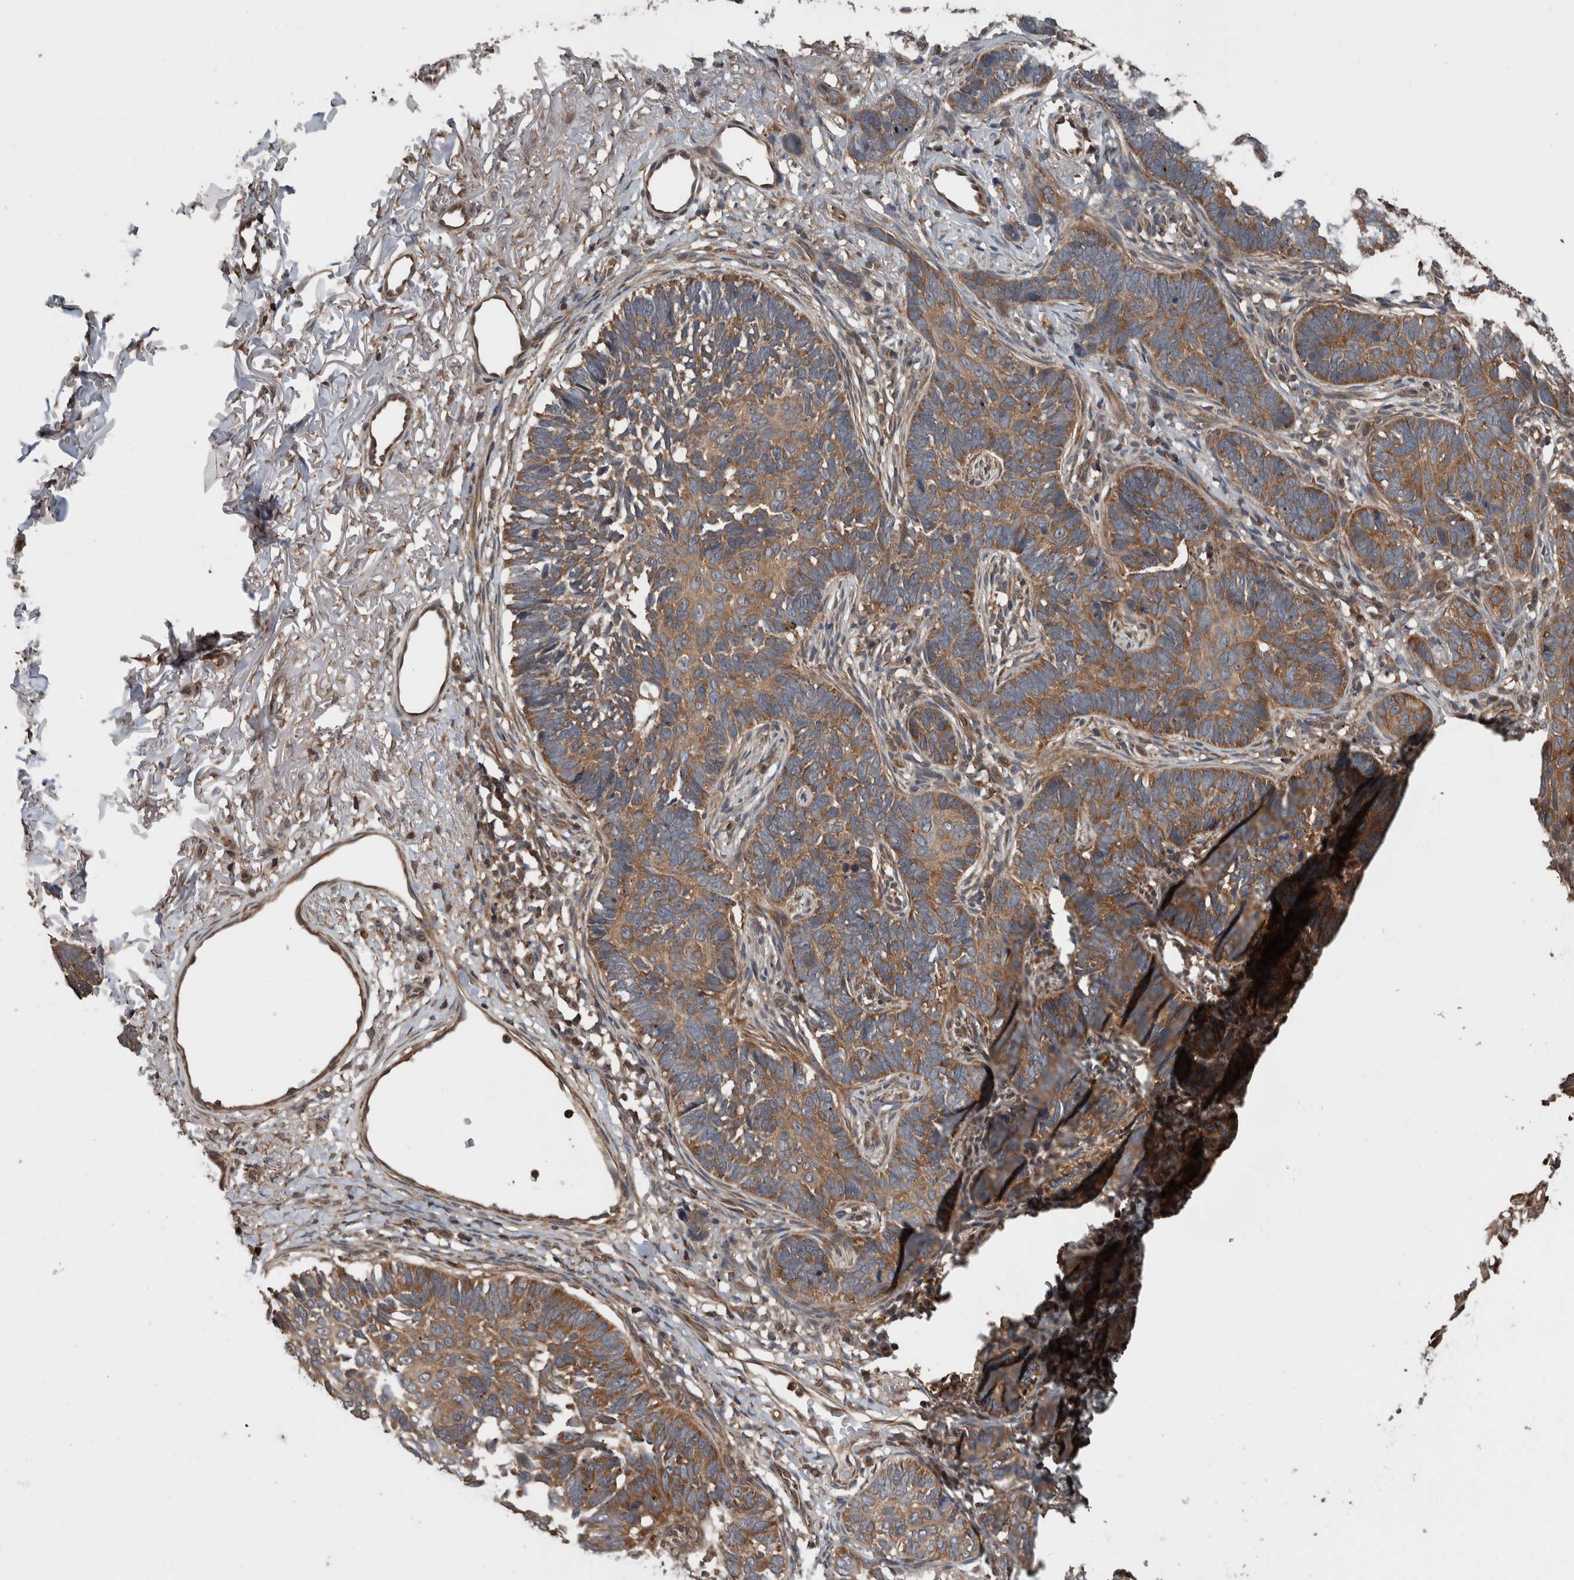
{"staining": {"intensity": "strong", "quantity": ">75%", "location": "cytoplasmic/membranous"}, "tissue": "skin cancer", "cell_type": "Tumor cells", "image_type": "cancer", "snomed": [{"axis": "morphology", "description": "Normal tissue, NOS"}, {"axis": "morphology", "description": "Basal cell carcinoma"}, {"axis": "topography", "description": "Skin"}], "caption": "Basal cell carcinoma (skin) tissue displays strong cytoplasmic/membranous expression in about >75% of tumor cells, visualized by immunohistochemistry.", "gene": "RIOK3", "patient": {"sex": "male", "age": 77}}